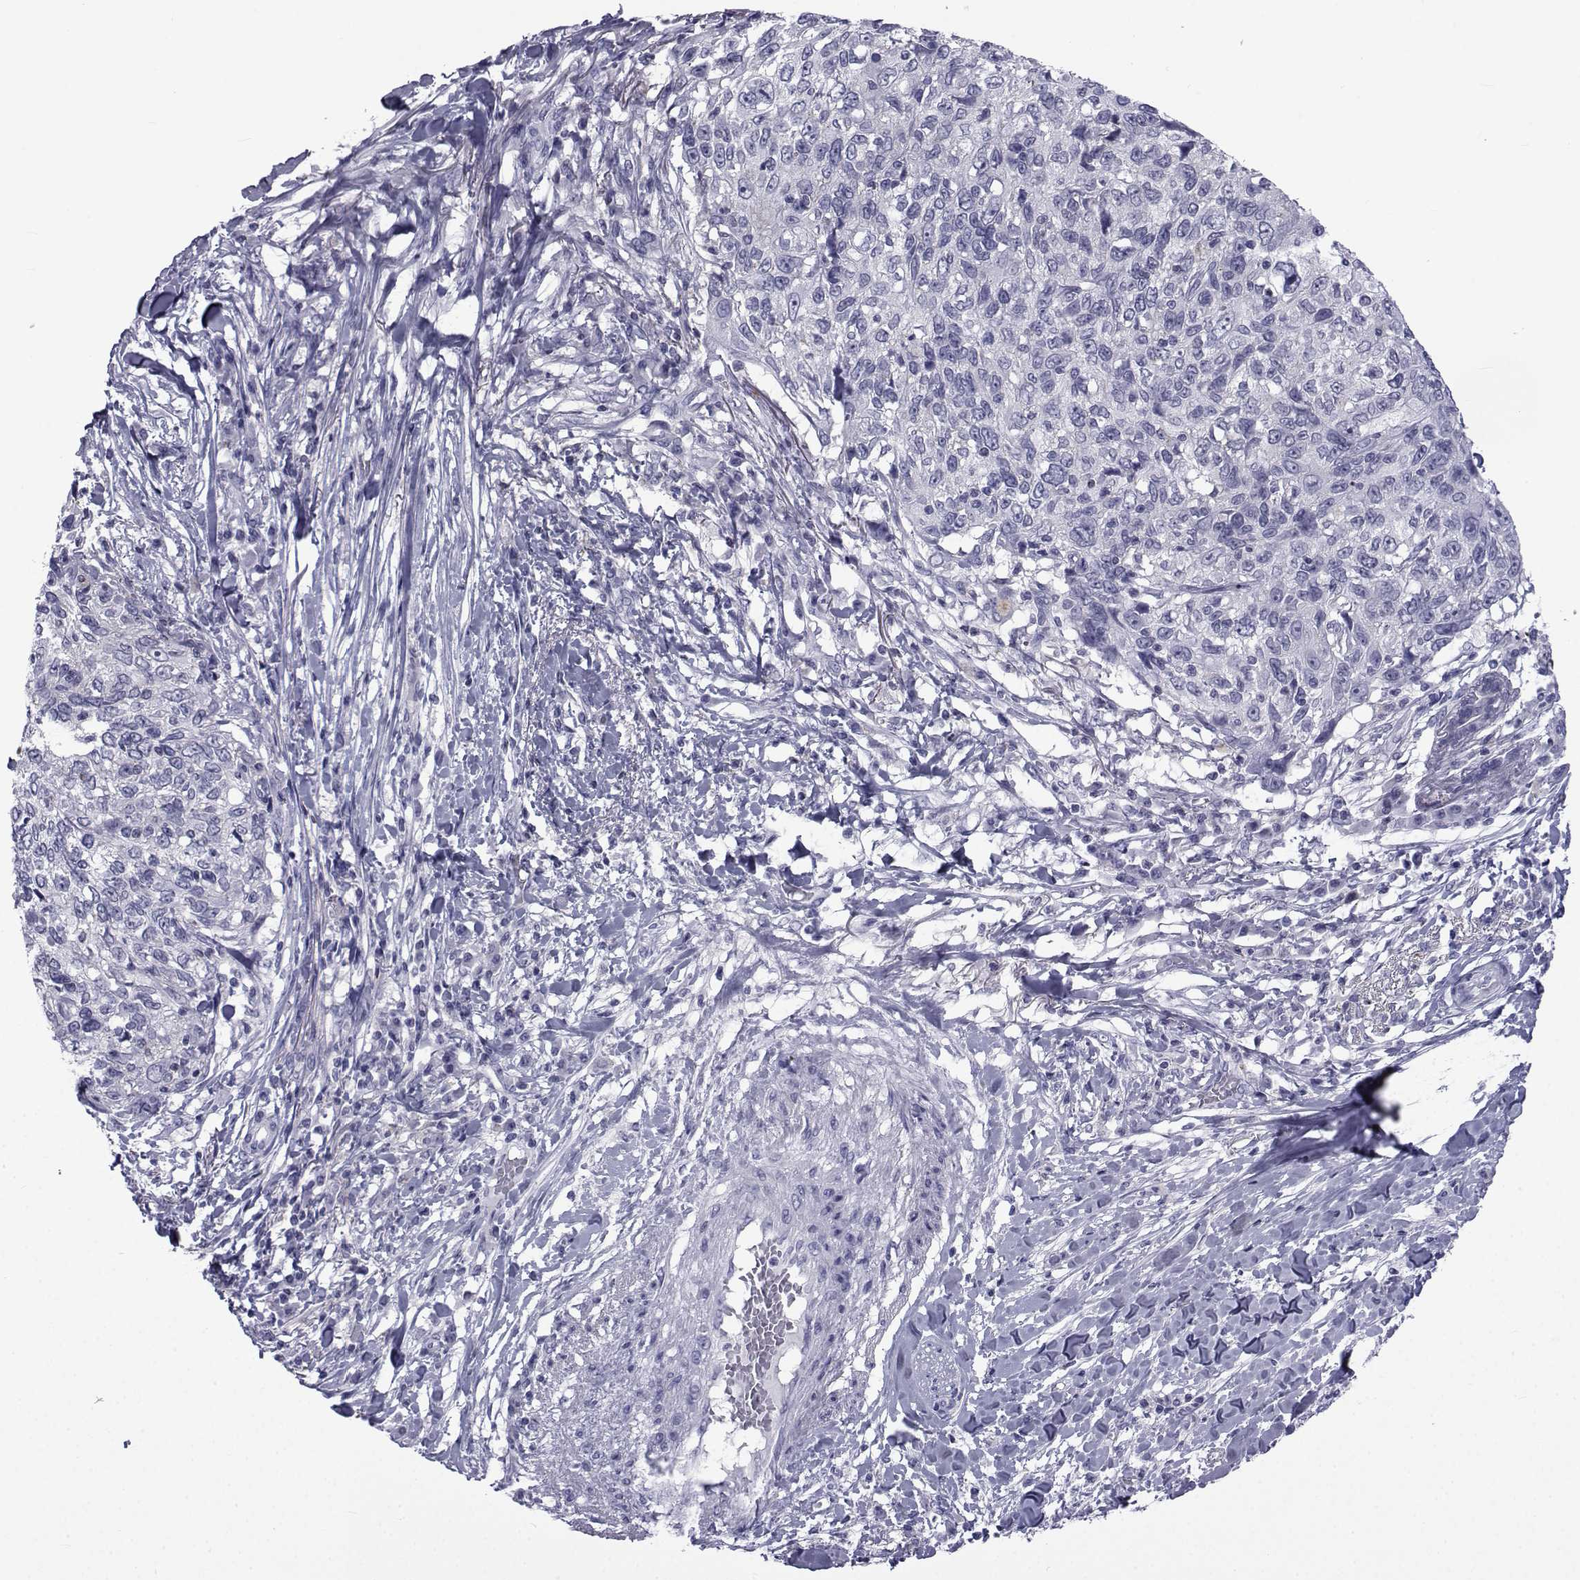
{"staining": {"intensity": "negative", "quantity": "none", "location": "none"}, "tissue": "skin cancer", "cell_type": "Tumor cells", "image_type": "cancer", "snomed": [{"axis": "morphology", "description": "Squamous cell carcinoma, NOS"}, {"axis": "topography", "description": "Skin"}], "caption": "Micrograph shows no protein expression in tumor cells of skin cancer tissue. (DAB (3,3'-diaminobenzidine) IHC visualized using brightfield microscopy, high magnification).", "gene": "PDE6H", "patient": {"sex": "male", "age": 92}}